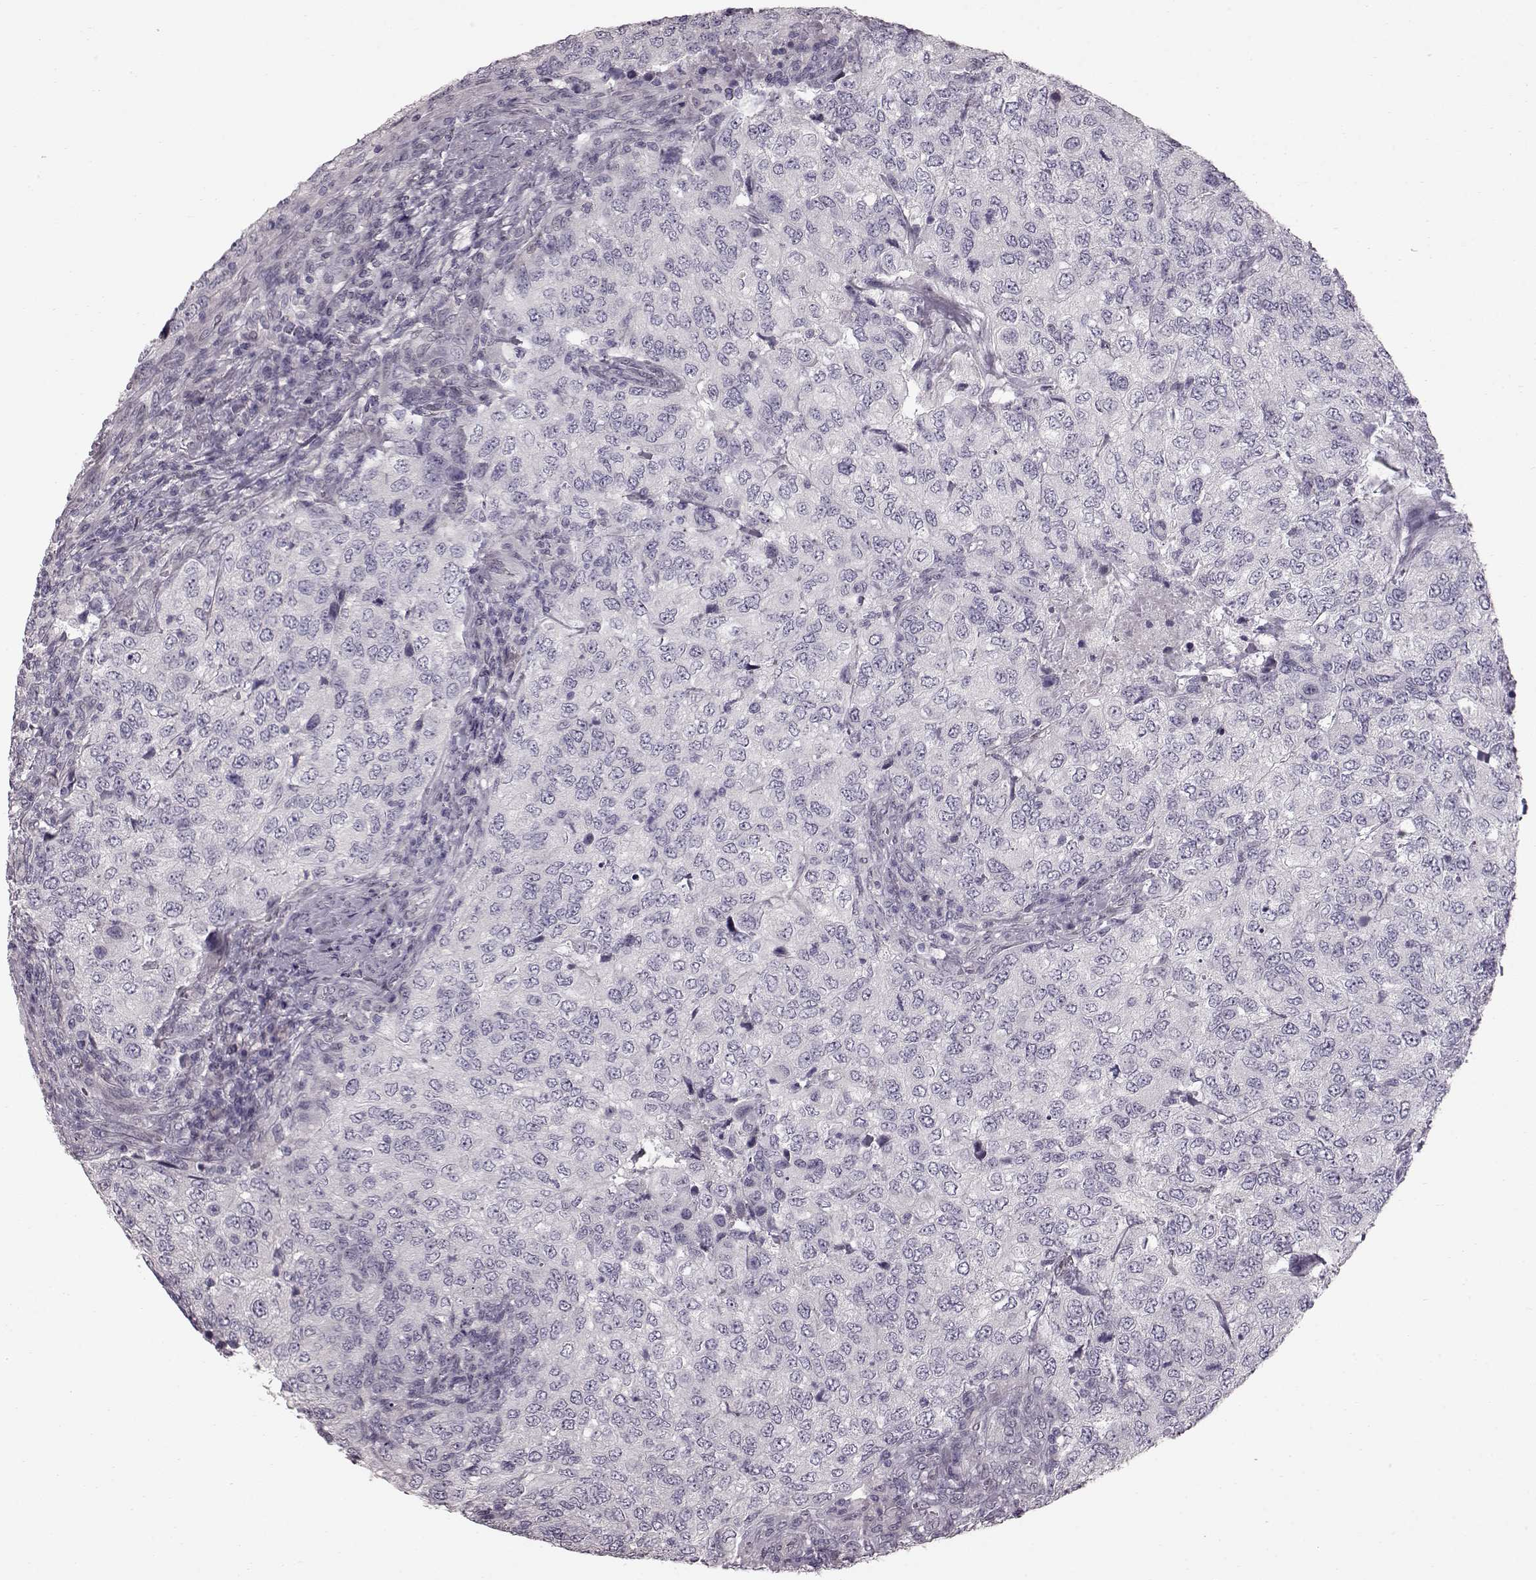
{"staining": {"intensity": "negative", "quantity": "none", "location": "none"}, "tissue": "urothelial cancer", "cell_type": "Tumor cells", "image_type": "cancer", "snomed": [{"axis": "morphology", "description": "Urothelial carcinoma, High grade"}, {"axis": "topography", "description": "Urinary bladder"}], "caption": "A photomicrograph of urothelial cancer stained for a protein shows no brown staining in tumor cells.", "gene": "TCHHL1", "patient": {"sex": "female", "age": 78}}